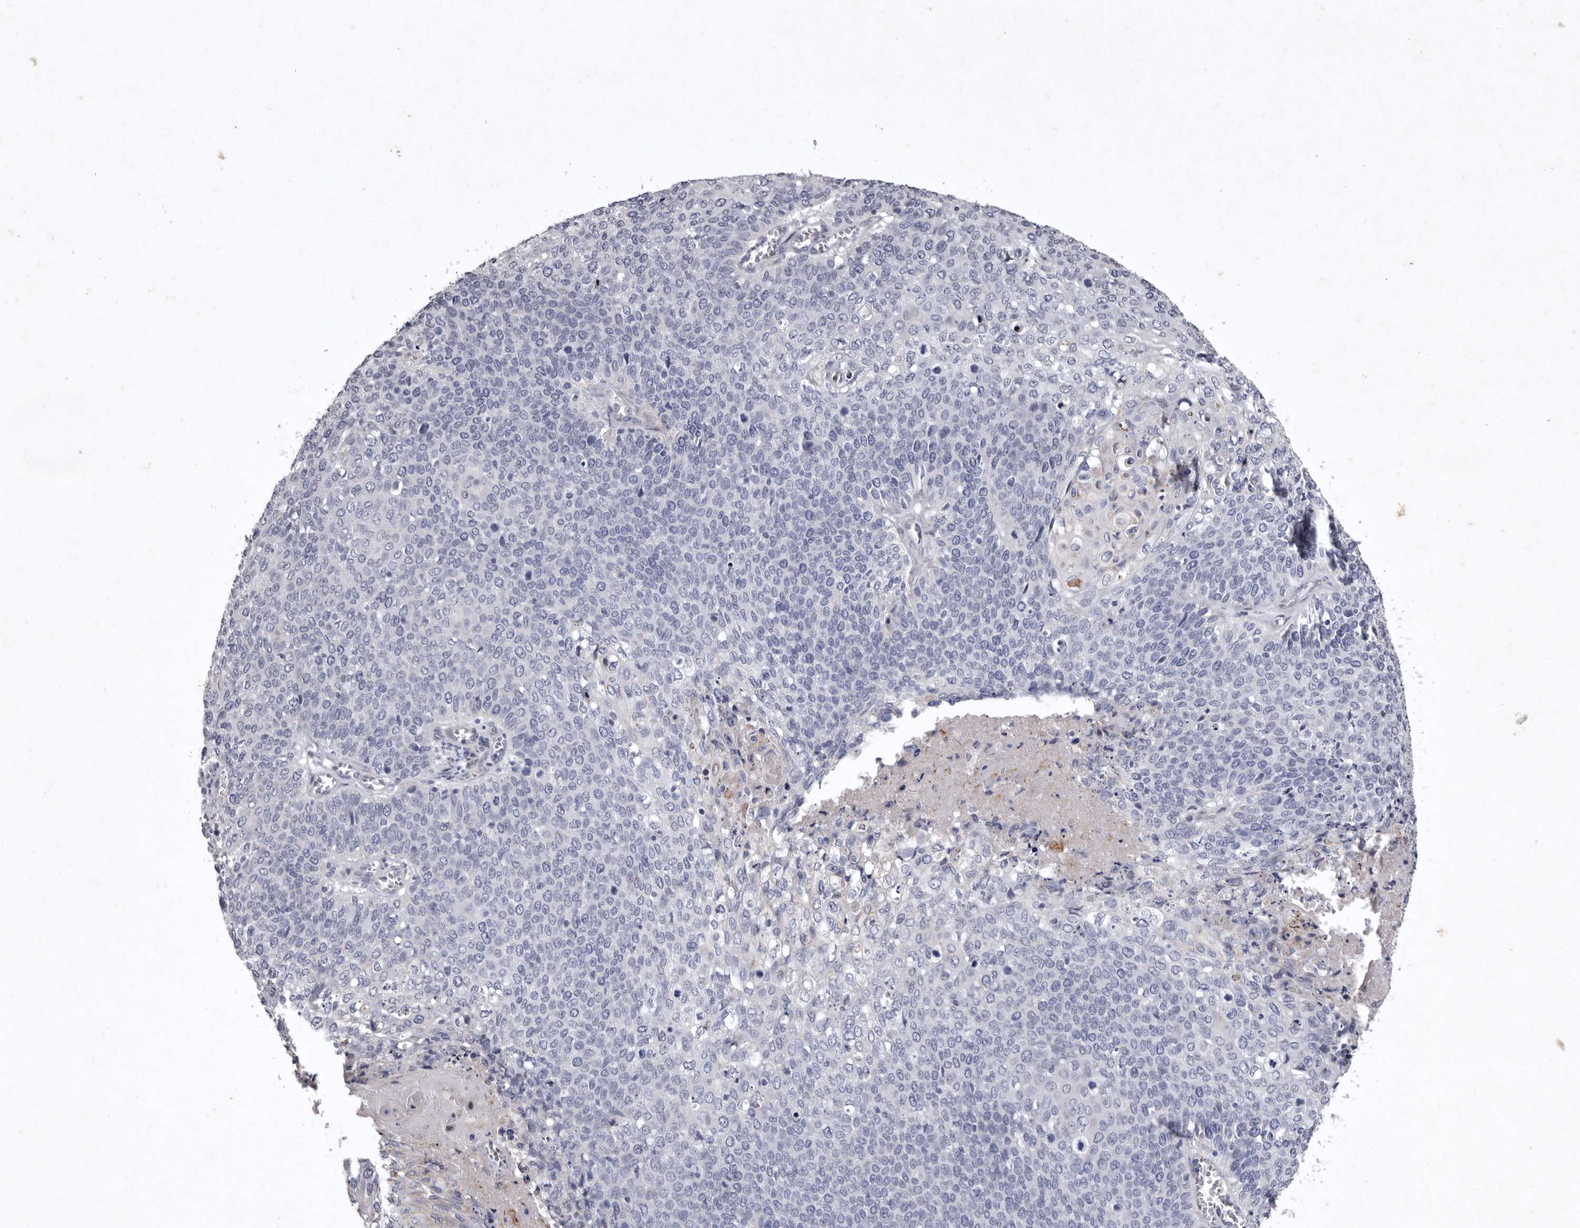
{"staining": {"intensity": "negative", "quantity": "none", "location": "none"}, "tissue": "cervical cancer", "cell_type": "Tumor cells", "image_type": "cancer", "snomed": [{"axis": "morphology", "description": "Squamous cell carcinoma, NOS"}, {"axis": "topography", "description": "Cervix"}], "caption": "IHC photomicrograph of cervical cancer (squamous cell carcinoma) stained for a protein (brown), which displays no expression in tumor cells.", "gene": "NKAIN4", "patient": {"sex": "female", "age": 39}}